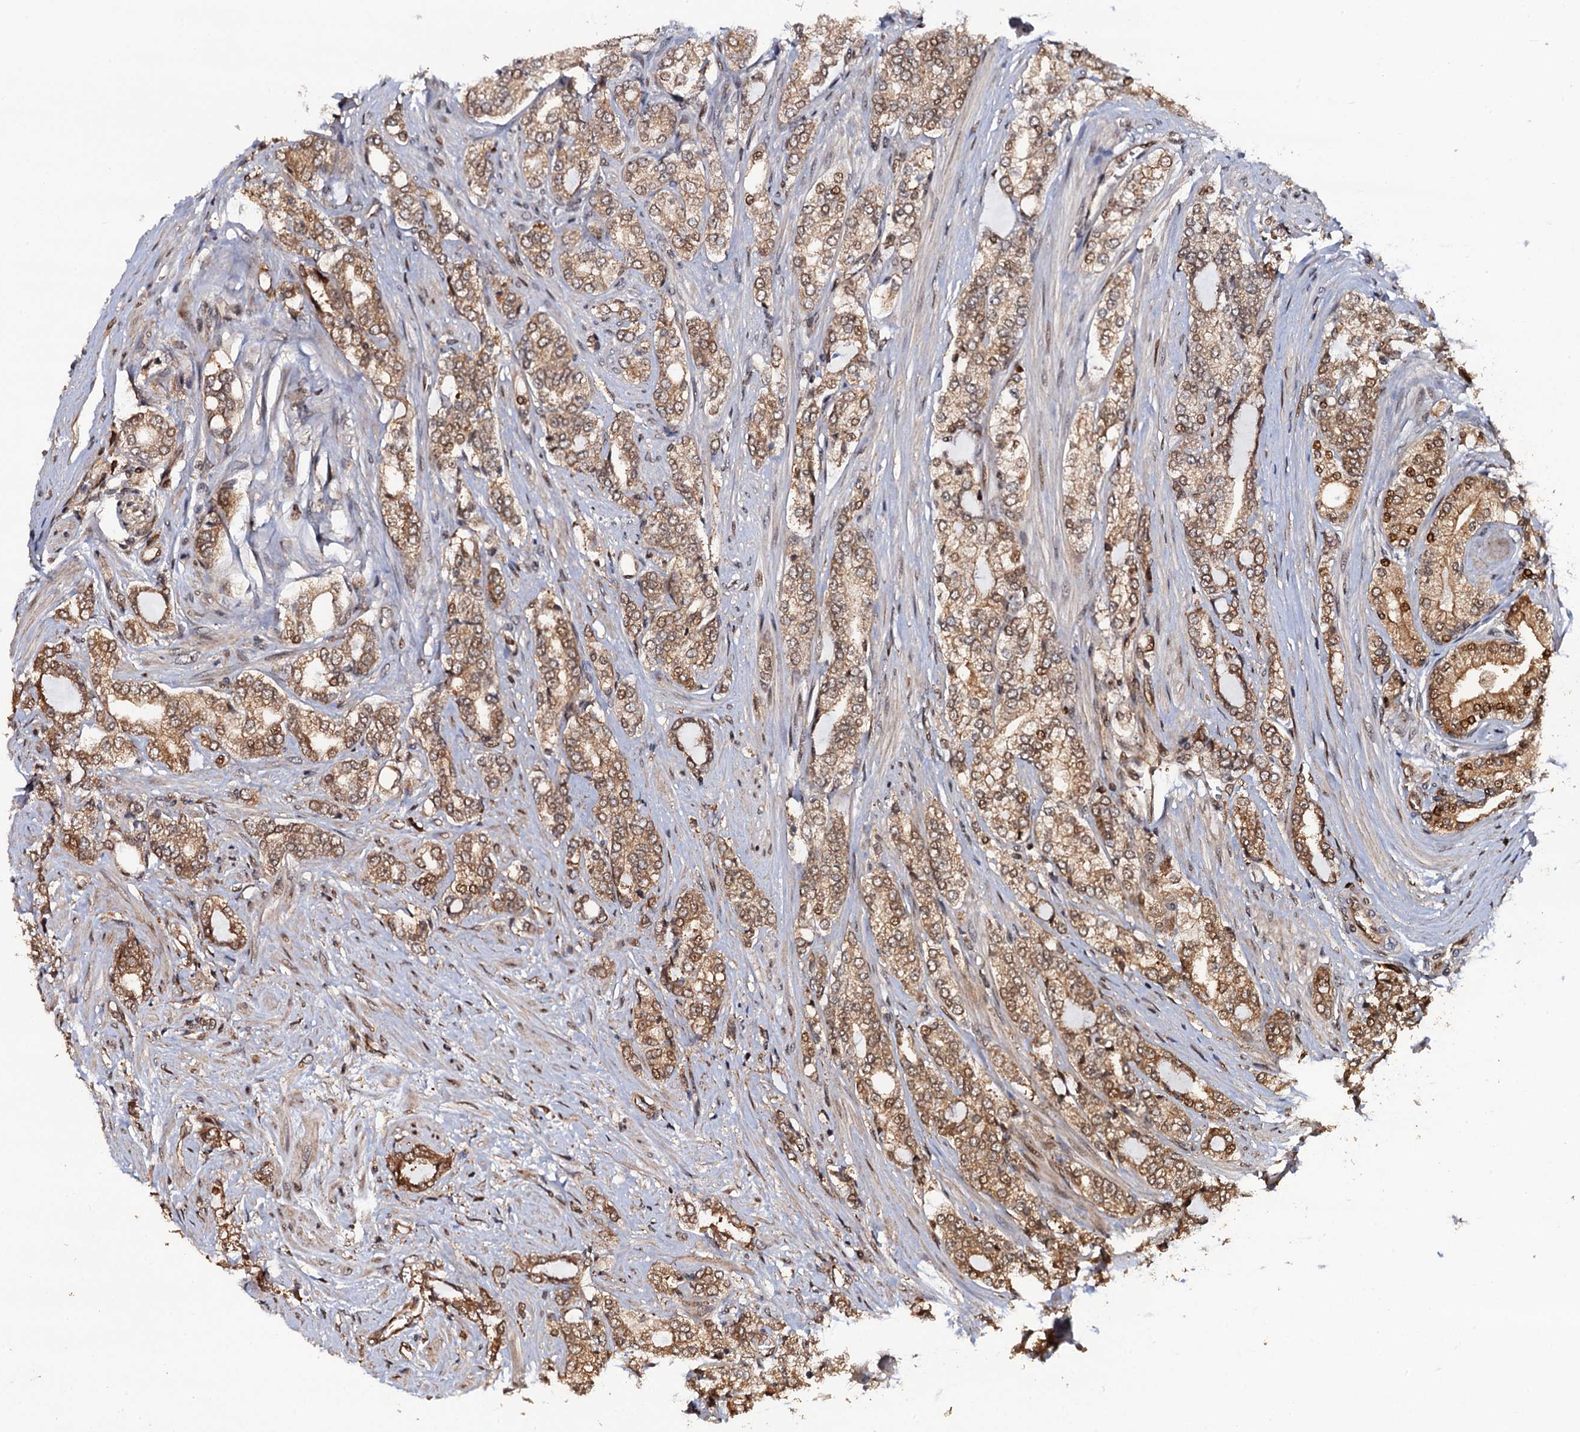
{"staining": {"intensity": "moderate", "quantity": ">75%", "location": "cytoplasmic/membranous,nuclear"}, "tissue": "prostate cancer", "cell_type": "Tumor cells", "image_type": "cancer", "snomed": [{"axis": "morphology", "description": "Adenocarcinoma, High grade"}, {"axis": "topography", "description": "Prostate"}], "caption": "Human prostate cancer stained with a brown dye reveals moderate cytoplasmic/membranous and nuclear positive positivity in about >75% of tumor cells.", "gene": "CDC23", "patient": {"sex": "male", "age": 64}}